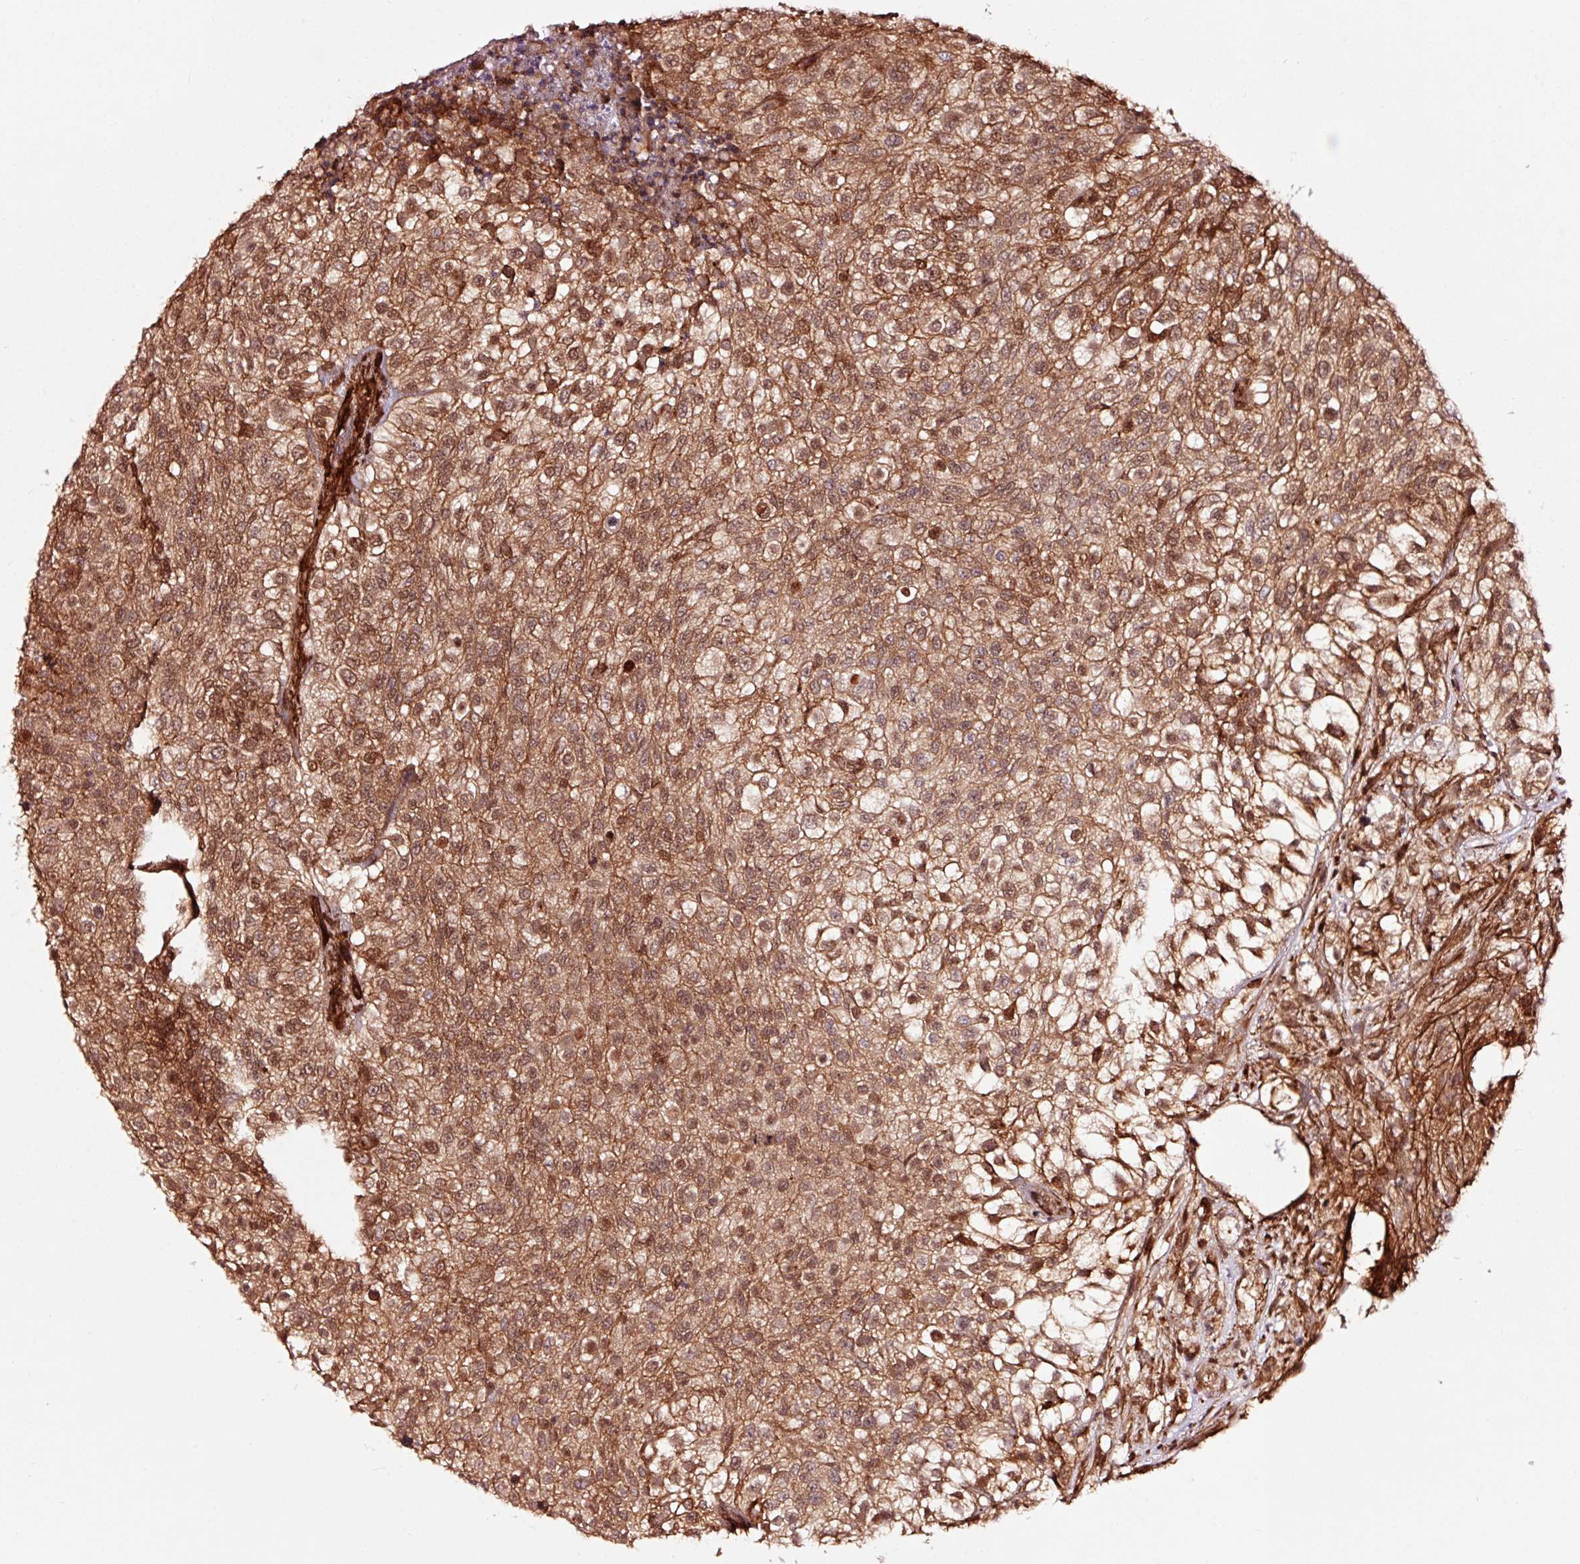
{"staining": {"intensity": "moderate", "quantity": ">75%", "location": "cytoplasmic/membranous,nuclear"}, "tissue": "urothelial cancer", "cell_type": "Tumor cells", "image_type": "cancer", "snomed": [{"axis": "morphology", "description": "Urothelial carcinoma, High grade"}, {"axis": "topography", "description": "Urinary bladder"}], "caption": "Urothelial carcinoma (high-grade) stained with a brown dye shows moderate cytoplasmic/membranous and nuclear positive staining in about >75% of tumor cells.", "gene": "TPM1", "patient": {"sex": "male", "age": 56}}